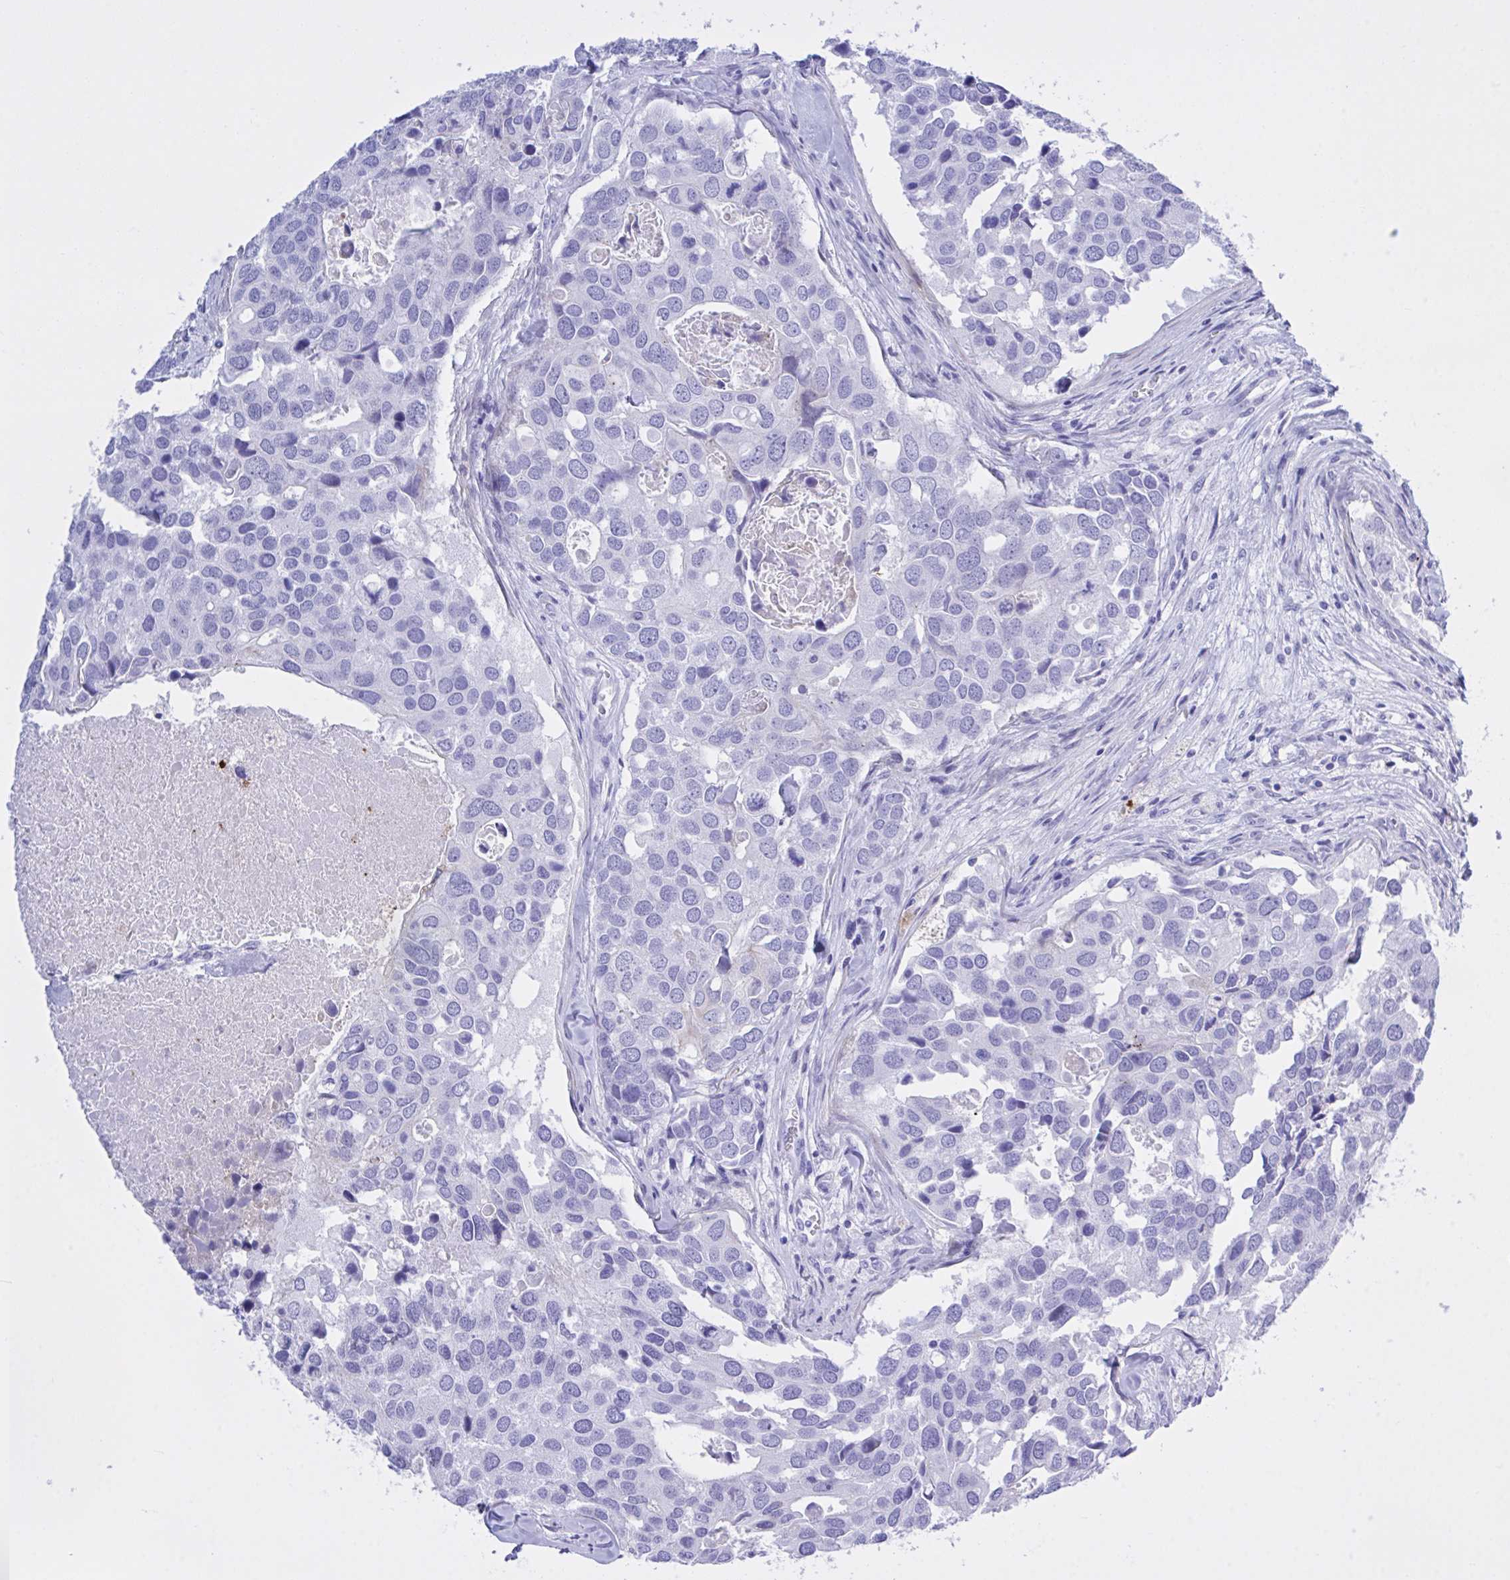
{"staining": {"intensity": "negative", "quantity": "none", "location": "none"}, "tissue": "breast cancer", "cell_type": "Tumor cells", "image_type": "cancer", "snomed": [{"axis": "morphology", "description": "Duct carcinoma"}, {"axis": "topography", "description": "Breast"}], "caption": "DAB (3,3'-diaminobenzidine) immunohistochemical staining of human invasive ductal carcinoma (breast) shows no significant positivity in tumor cells.", "gene": "BEX5", "patient": {"sex": "female", "age": 83}}